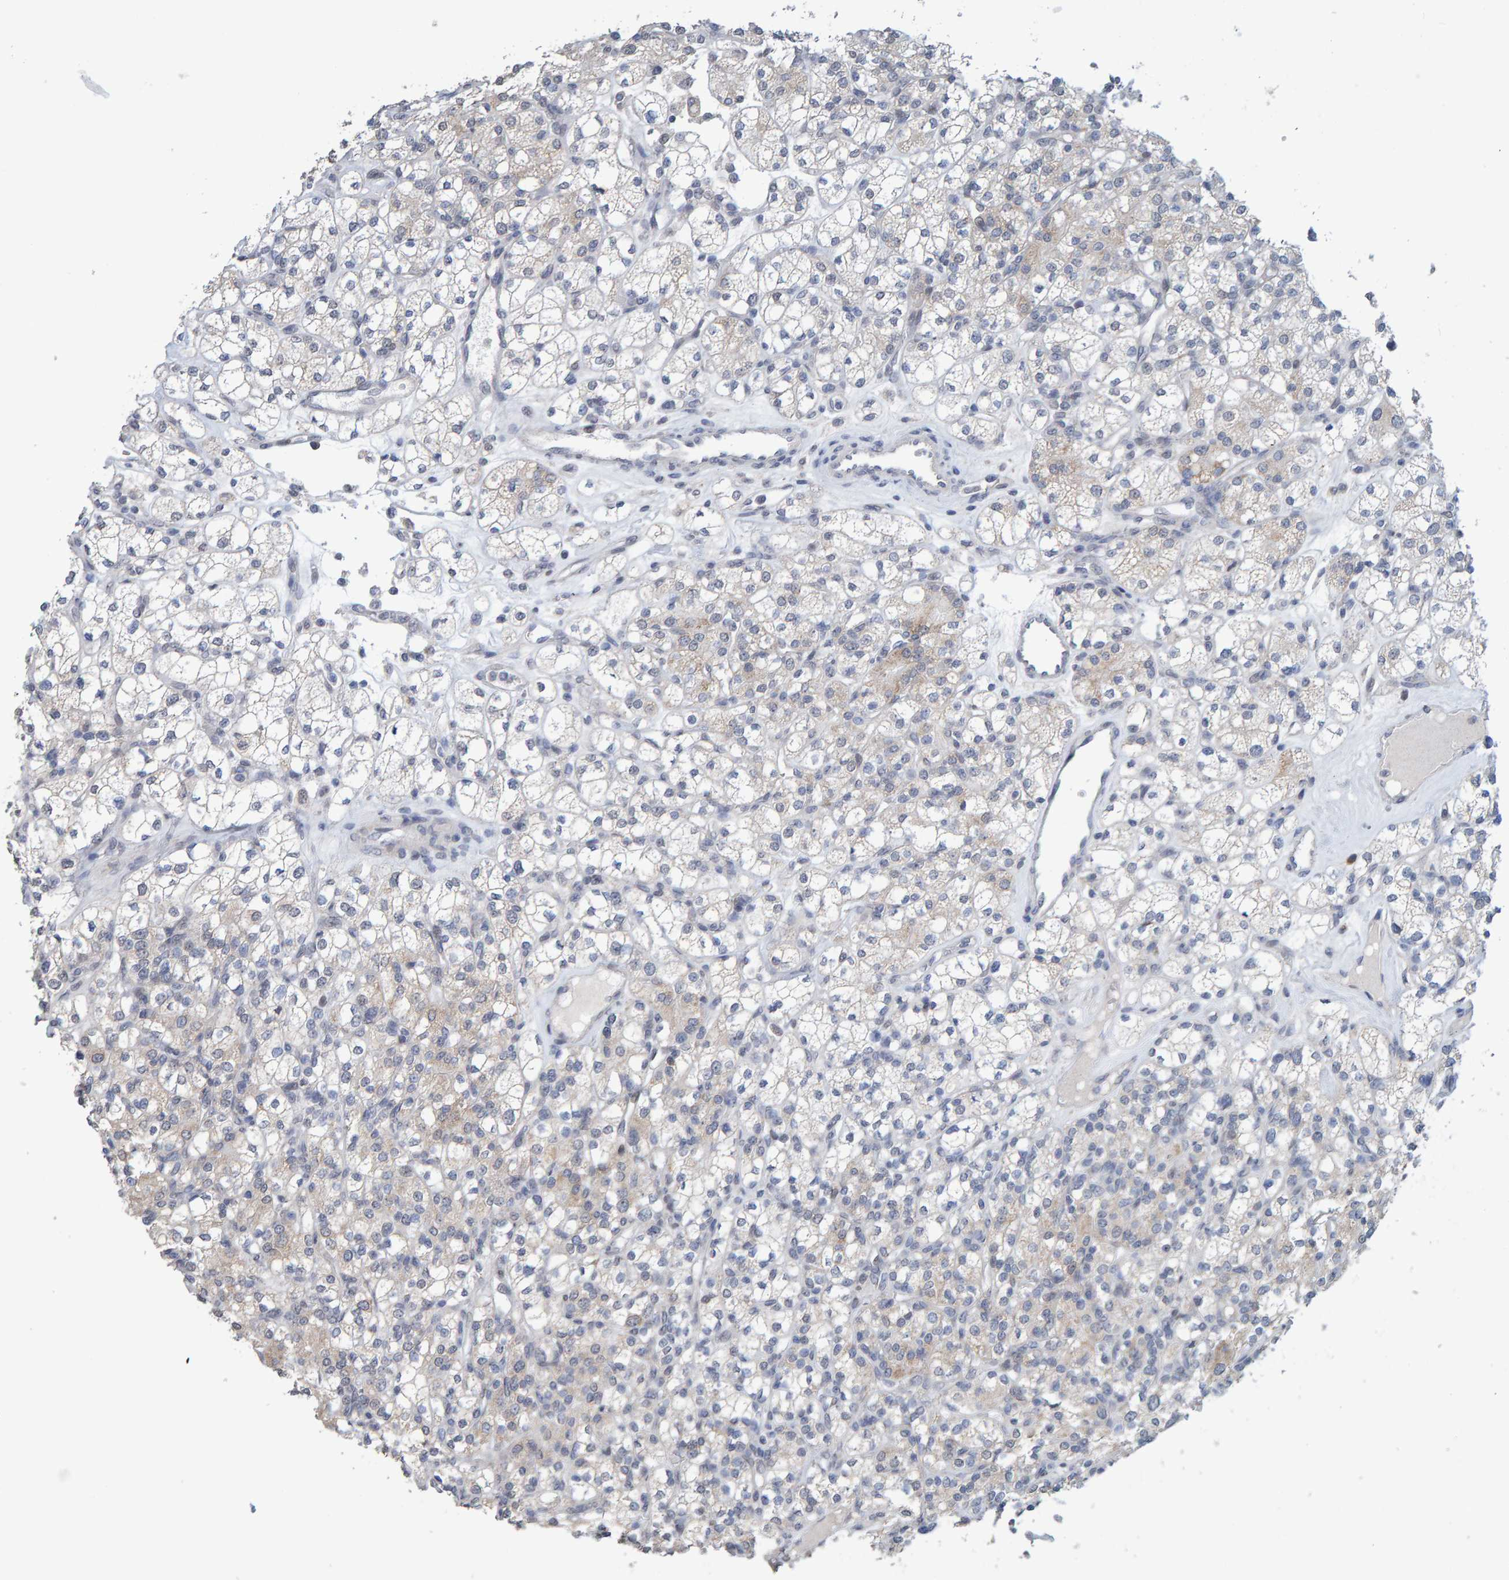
{"staining": {"intensity": "weak", "quantity": "25%-75%", "location": "cytoplasmic/membranous"}, "tissue": "renal cancer", "cell_type": "Tumor cells", "image_type": "cancer", "snomed": [{"axis": "morphology", "description": "Adenocarcinoma, NOS"}, {"axis": "topography", "description": "Kidney"}], "caption": "Immunohistochemical staining of human adenocarcinoma (renal) demonstrates weak cytoplasmic/membranous protein expression in about 25%-75% of tumor cells. (Brightfield microscopy of DAB IHC at high magnification).", "gene": "USP43", "patient": {"sex": "male", "age": 77}}